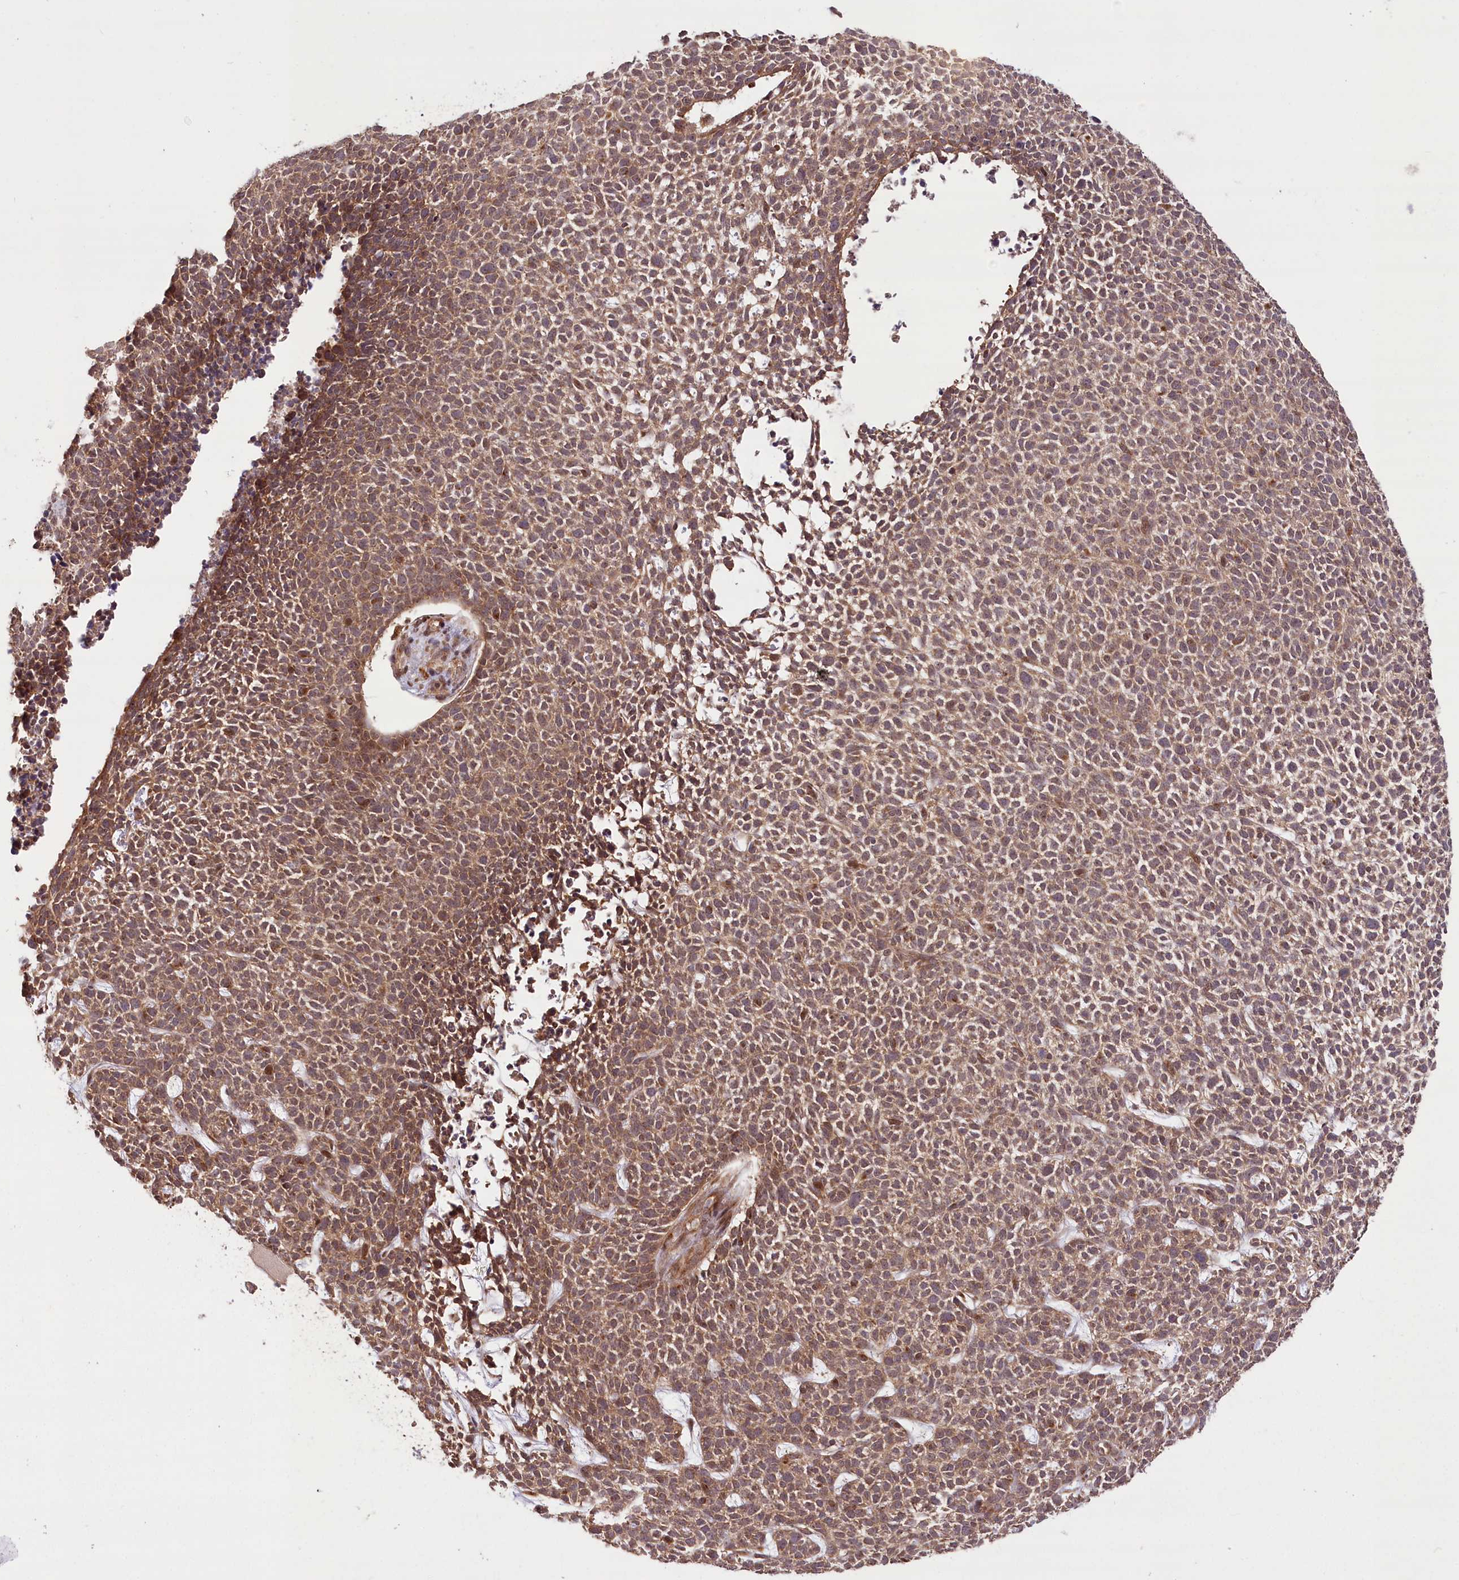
{"staining": {"intensity": "moderate", "quantity": ">75%", "location": "cytoplasmic/membranous"}, "tissue": "skin cancer", "cell_type": "Tumor cells", "image_type": "cancer", "snomed": [{"axis": "morphology", "description": "Basal cell carcinoma"}, {"axis": "topography", "description": "Skin"}], "caption": "Human basal cell carcinoma (skin) stained with a protein marker displays moderate staining in tumor cells.", "gene": "CARD19", "patient": {"sex": "female", "age": 84}}